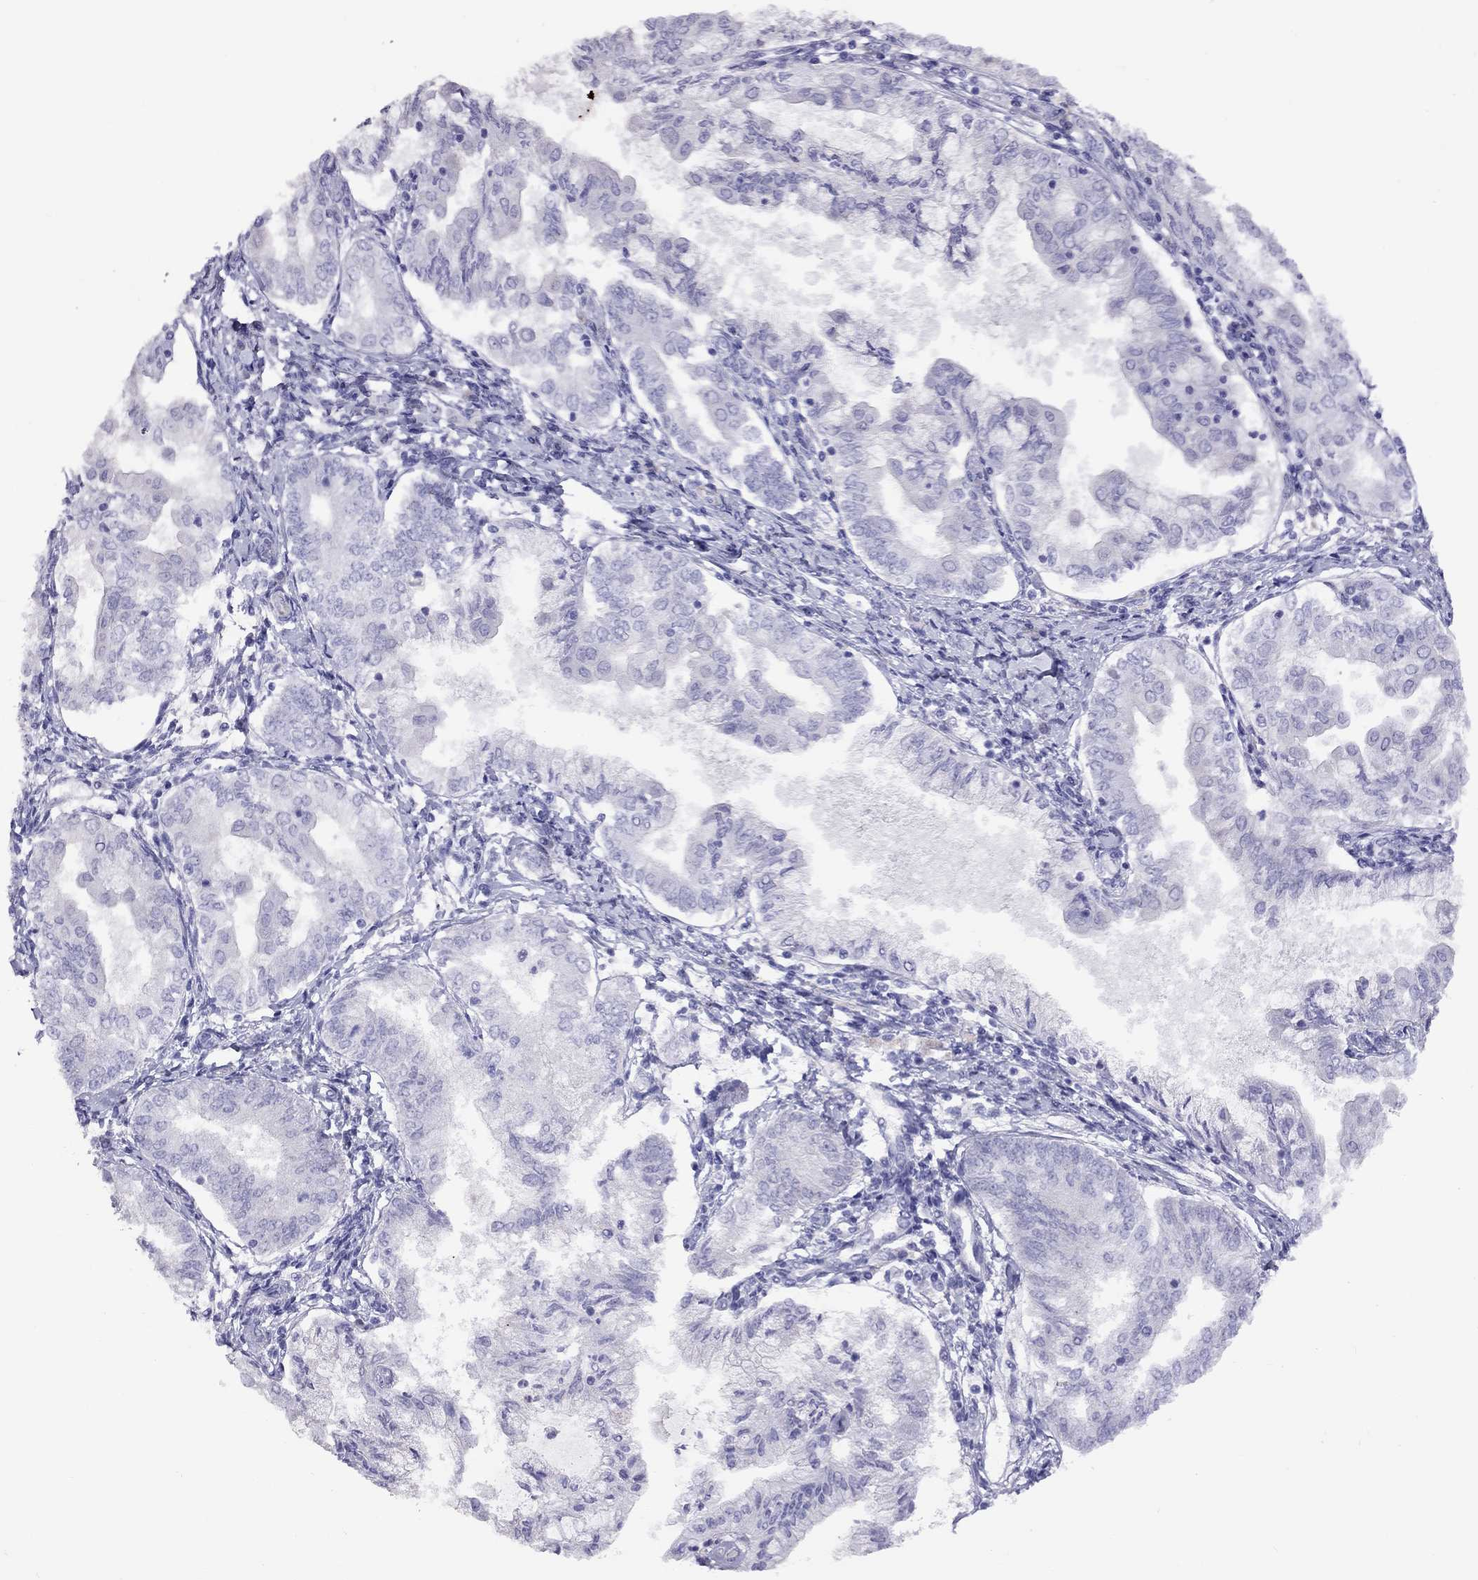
{"staining": {"intensity": "negative", "quantity": "none", "location": "none"}, "tissue": "endometrial cancer", "cell_type": "Tumor cells", "image_type": "cancer", "snomed": [{"axis": "morphology", "description": "Adenocarcinoma, NOS"}, {"axis": "topography", "description": "Endometrium"}], "caption": "Immunohistochemical staining of endometrial cancer (adenocarcinoma) exhibits no significant positivity in tumor cells. The staining is performed using DAB (3,3'-diaminobenzidine) brown chromogen with nuclei counter-stained in using hematoxylin.", "gene": "CPNE4", "patient": {"sex": "female", "age": 68}}